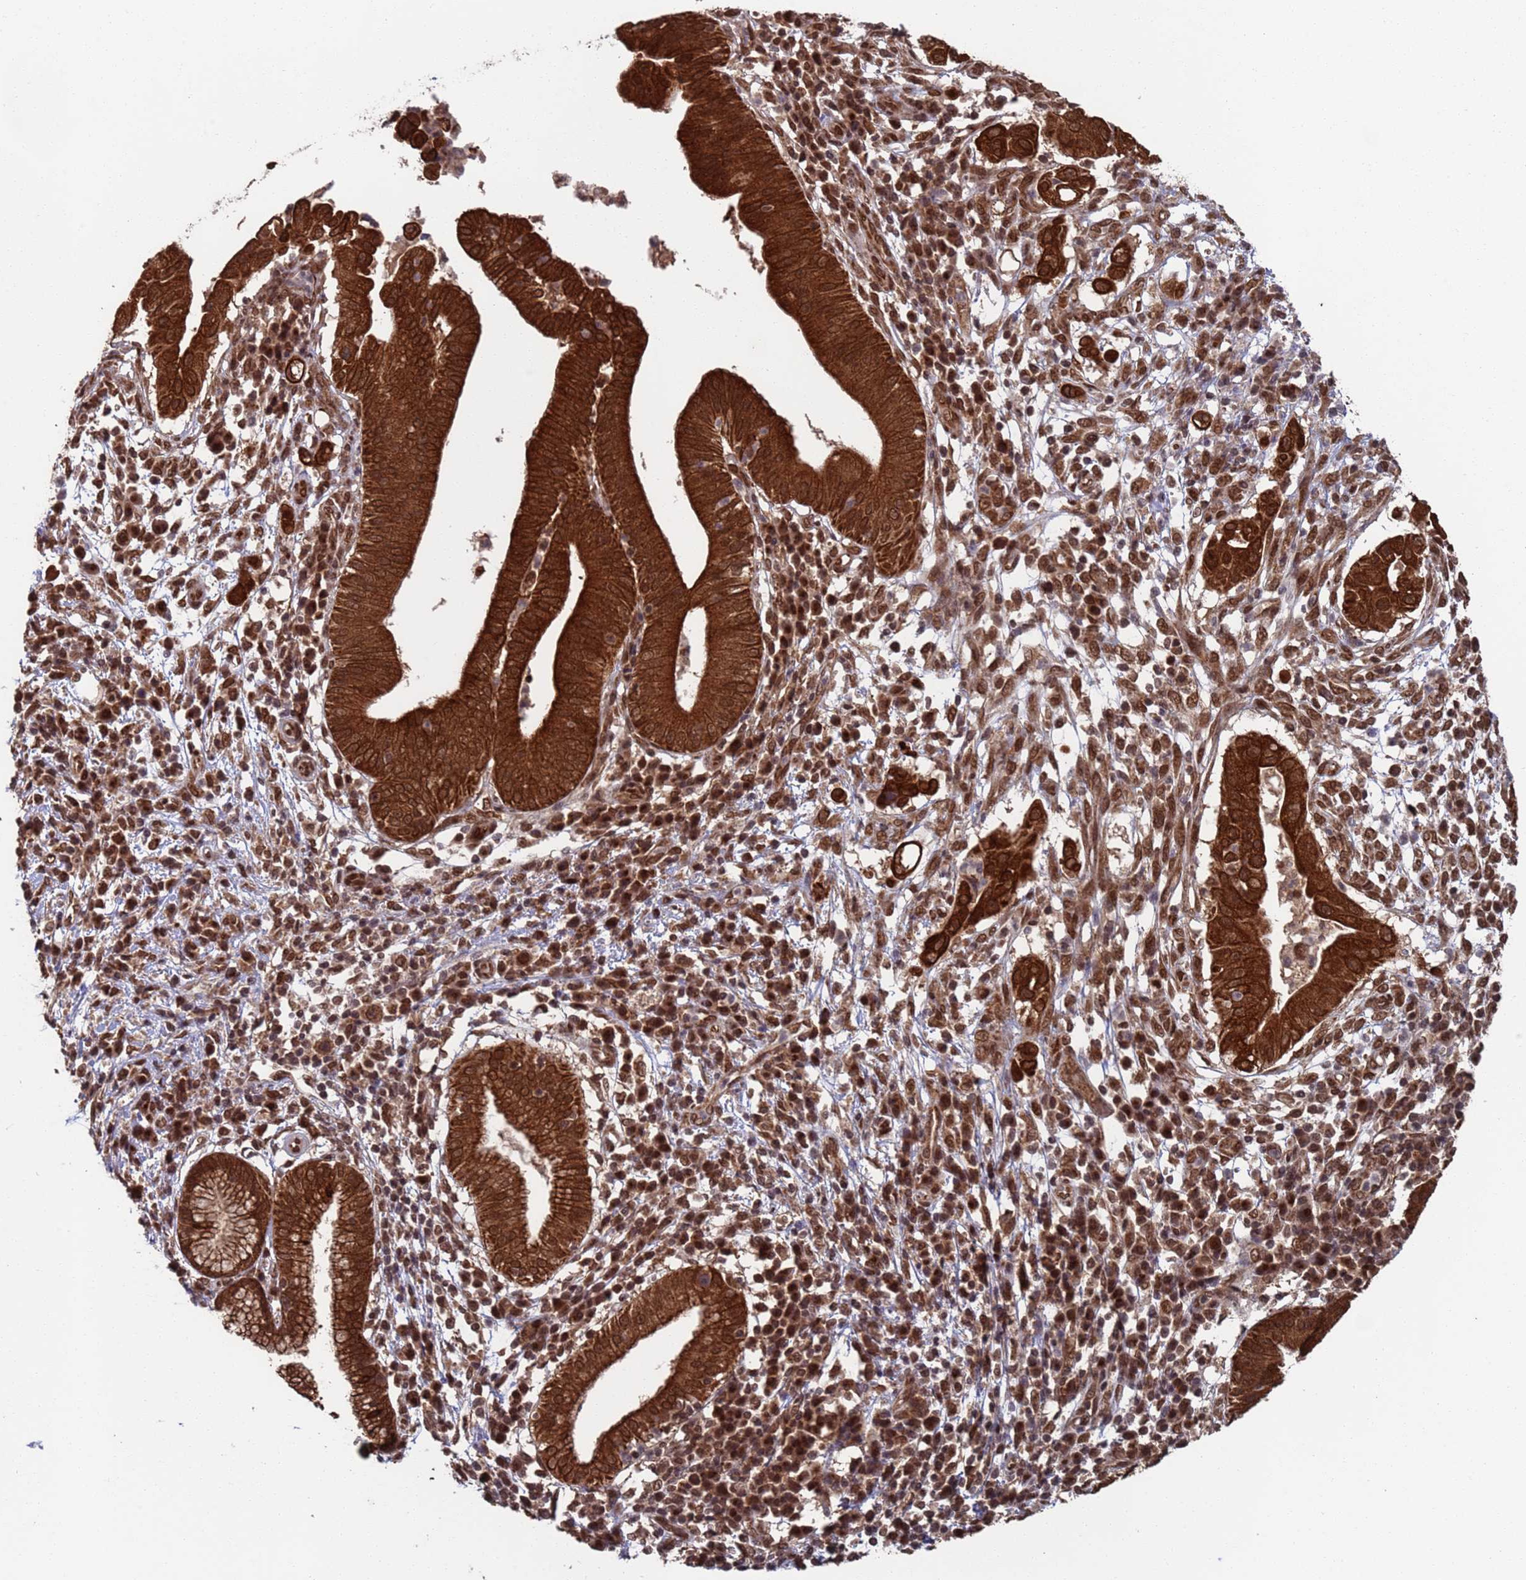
{"staining": {"intensity": "strong", "quantity": ">75%", "location": "cytoplasmic/membranous,nuclear"}, "tissue": "pancreatic cancer", "cell_type": "Tumor cells", "image_type": "cancer", "snomed": [{"axis": "morphology", "description": "Adenocarcinoma, NOS"}, {"axis": "topography", "description": "Pancreas"}], "caption": "Strong cytoplasmic/membranous and nuclear staining for a protein is appreciated in approximately >75% of tumor cells of adenocarcinoma (pancreatic) using immunohistochemistry (IHC).", "gene": "FUBP3", "patient": {"sex": "male", "age": 68}}